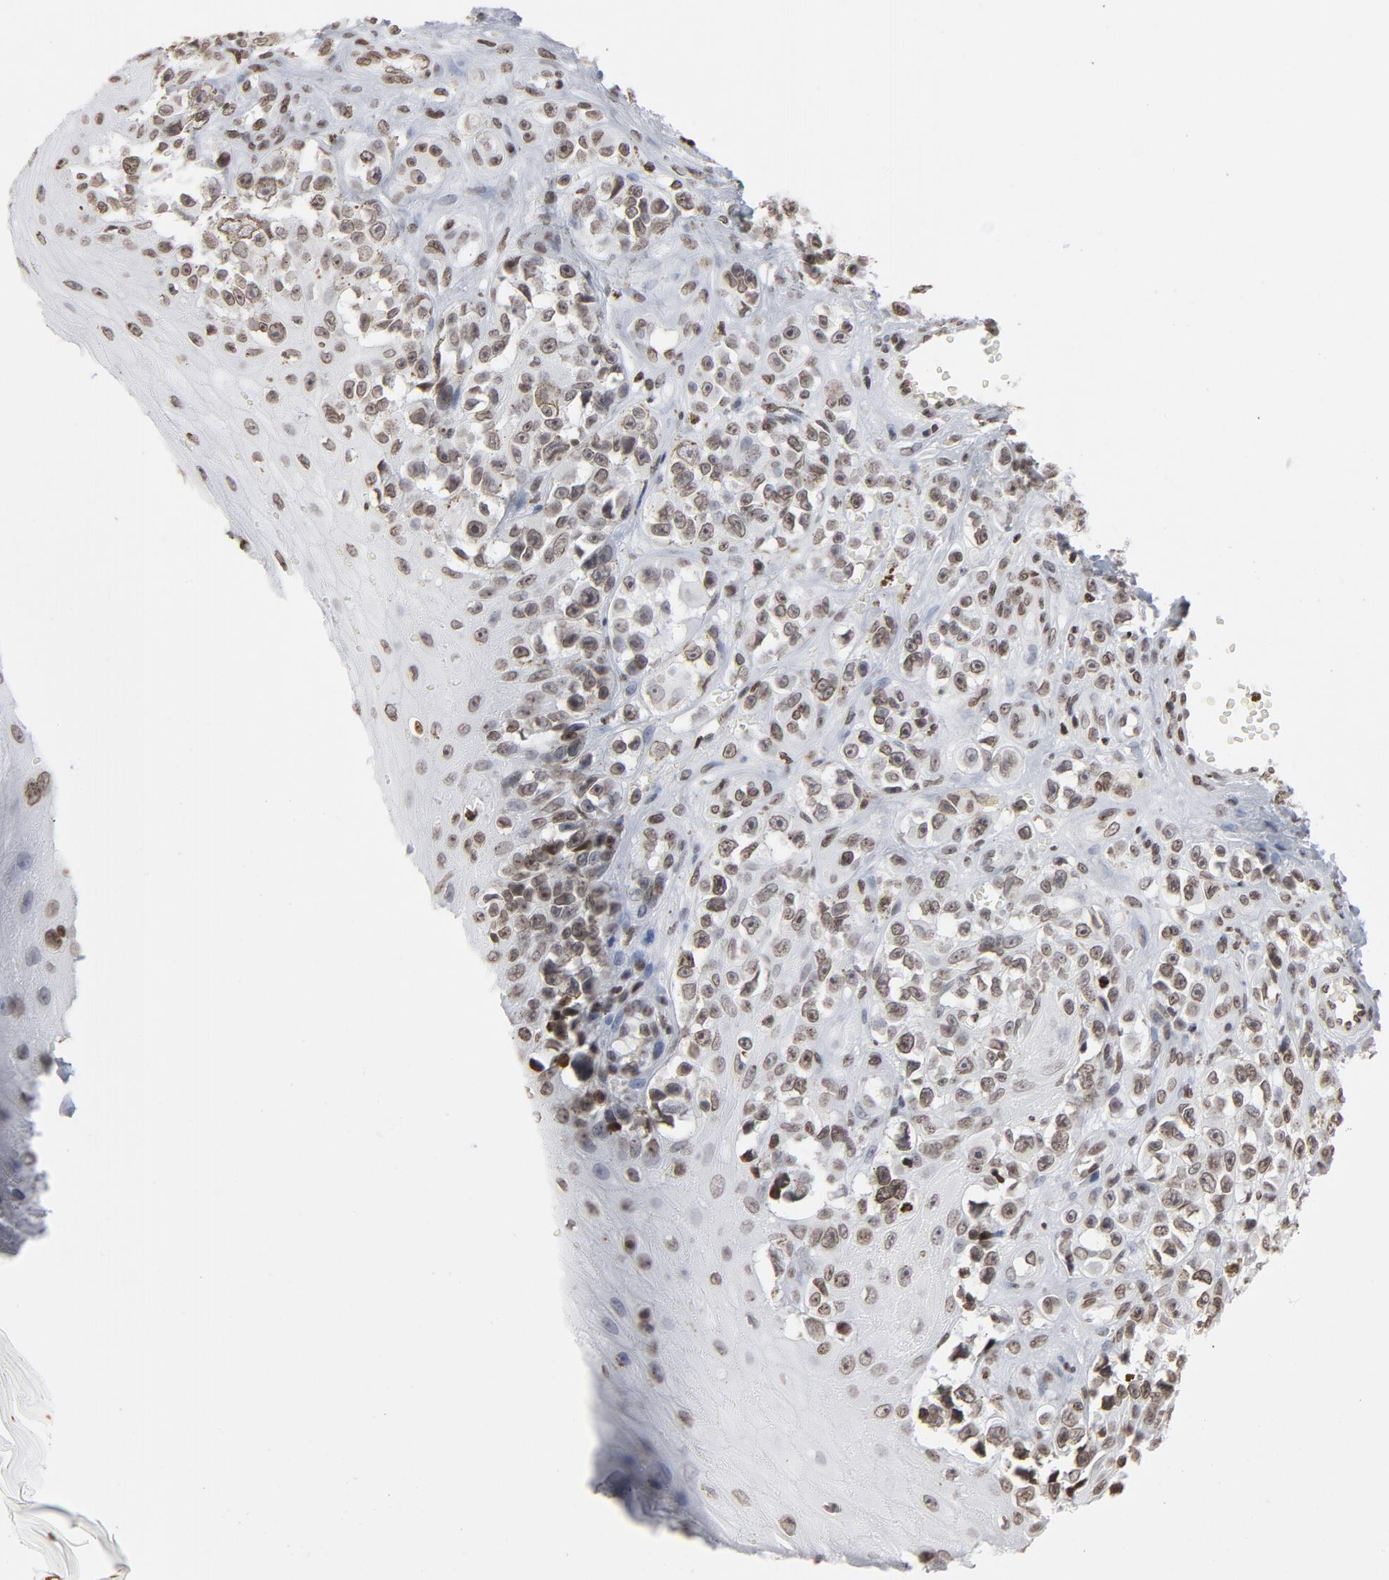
{"staining": {"intensity": "weak", "quantity": ">75%", "location": "nuclear"}, "tissue": "melanoma", "cell_type": "Tumor cells", "image_type": "cancer", "snomed": [{"axis": "morphology", "description": "Malignant melanoma, NOS"}, {"axis": "topography", "description": "Skin"}], "caption": "DAB (3,3'-diaminobenzidine) immunohistochemical staining of melanoma displays weak nuclear protein staining in about >75% of tumor cells.", "gene": "H2AC12", "patient": {"sex": "female", "age": 82}}